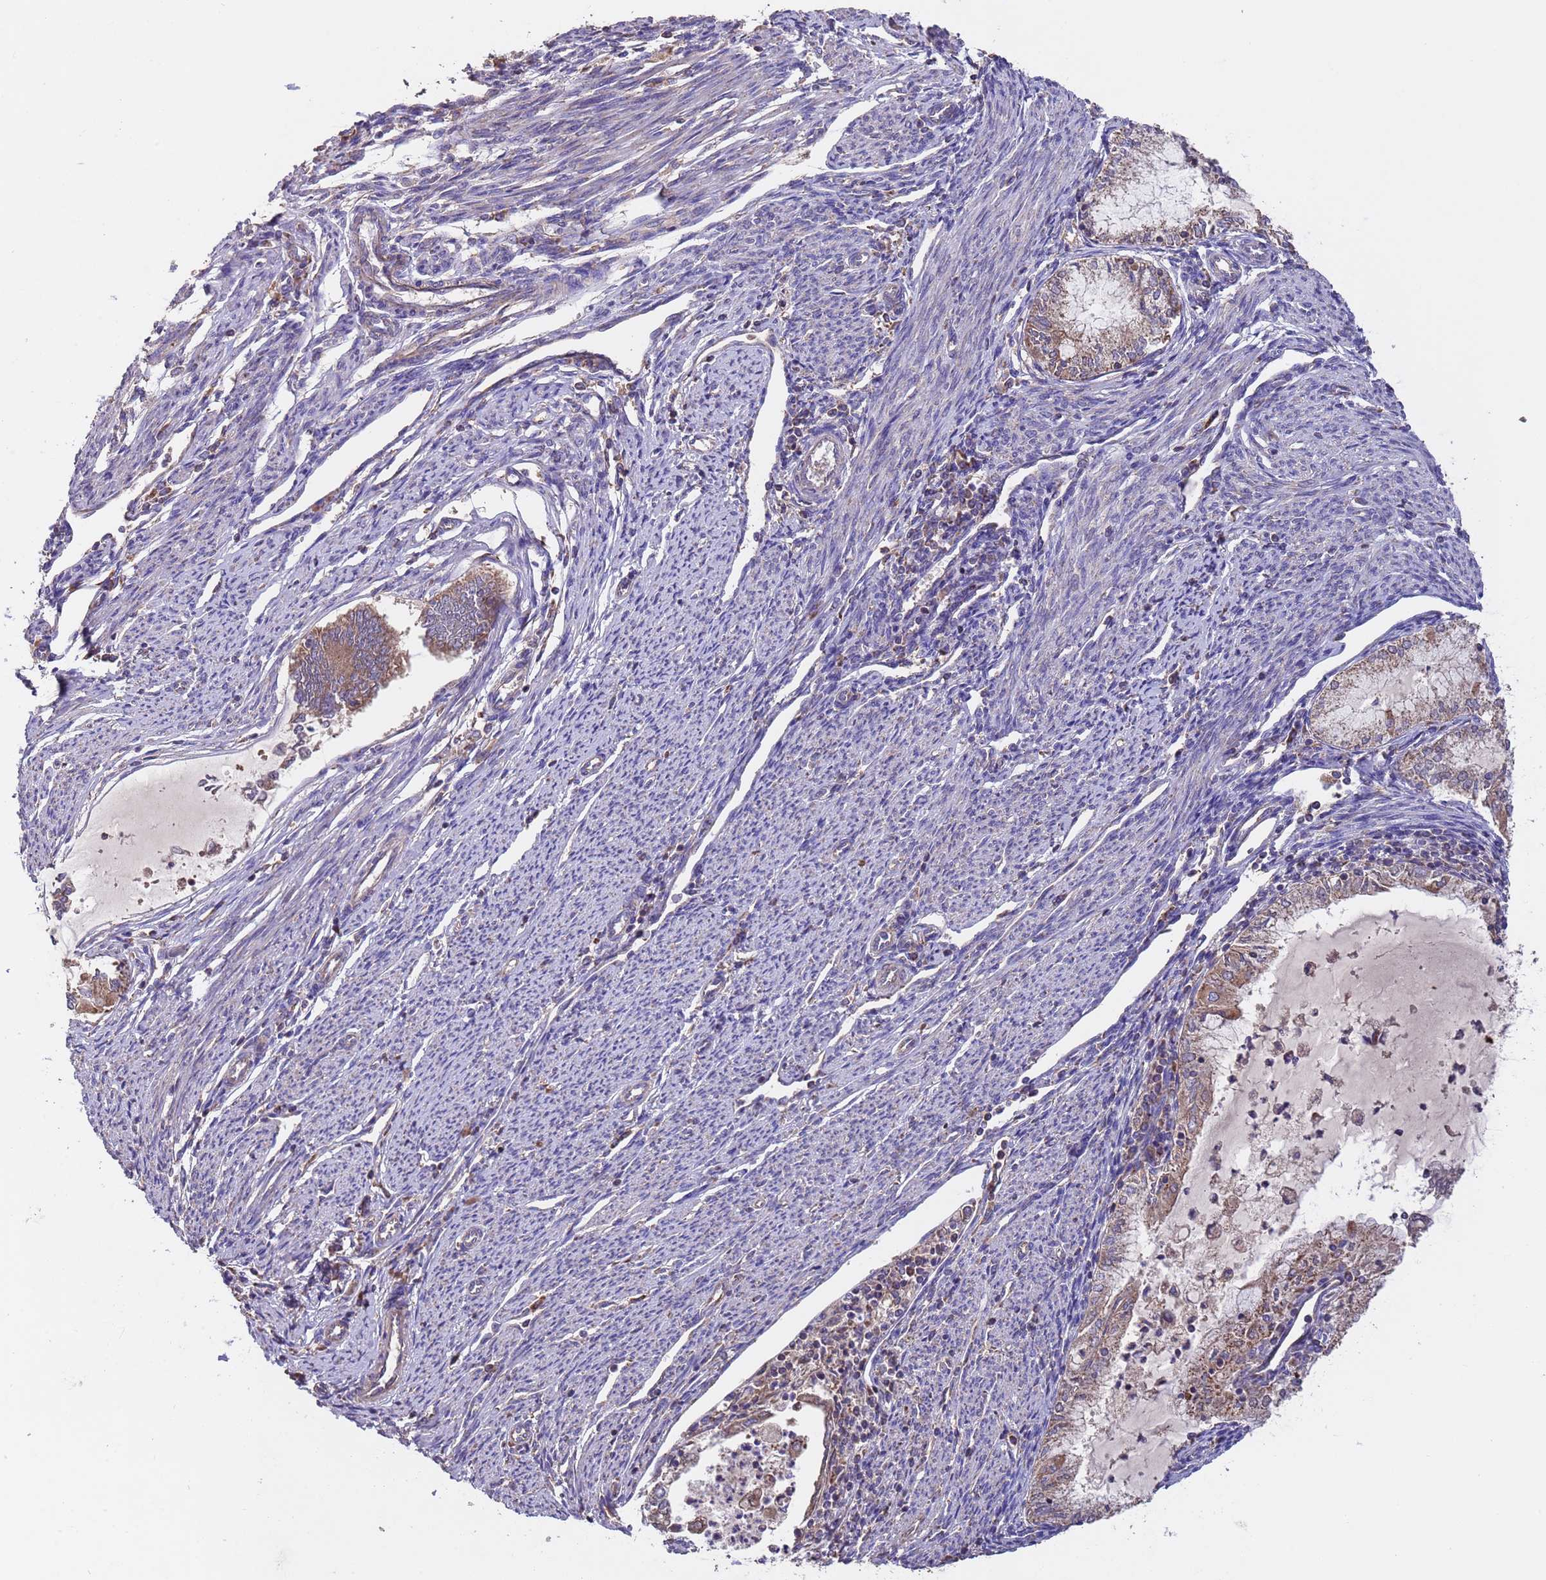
{"staining": {"intensity": "moderate", "quantity": ">75%", "location": "cytoplasmic/membranous"}, "tissue": "endometrial cancer", "cell_type": "Tumor cells", "image_type": "cancer", "snomed": [{"axis": "morphology", "description": "Adenocarcinoma, NOS"}, {"axis": "topography", "description": "Endometrium"}], "caption": "Moderate cytoplasmic/membranous protein expression is seen in about >75% of tumor cells in endometrial adenocarcinoma.", "gene": "EEF1AKMT1", "patient": {"sex": "female", "age": 79}}